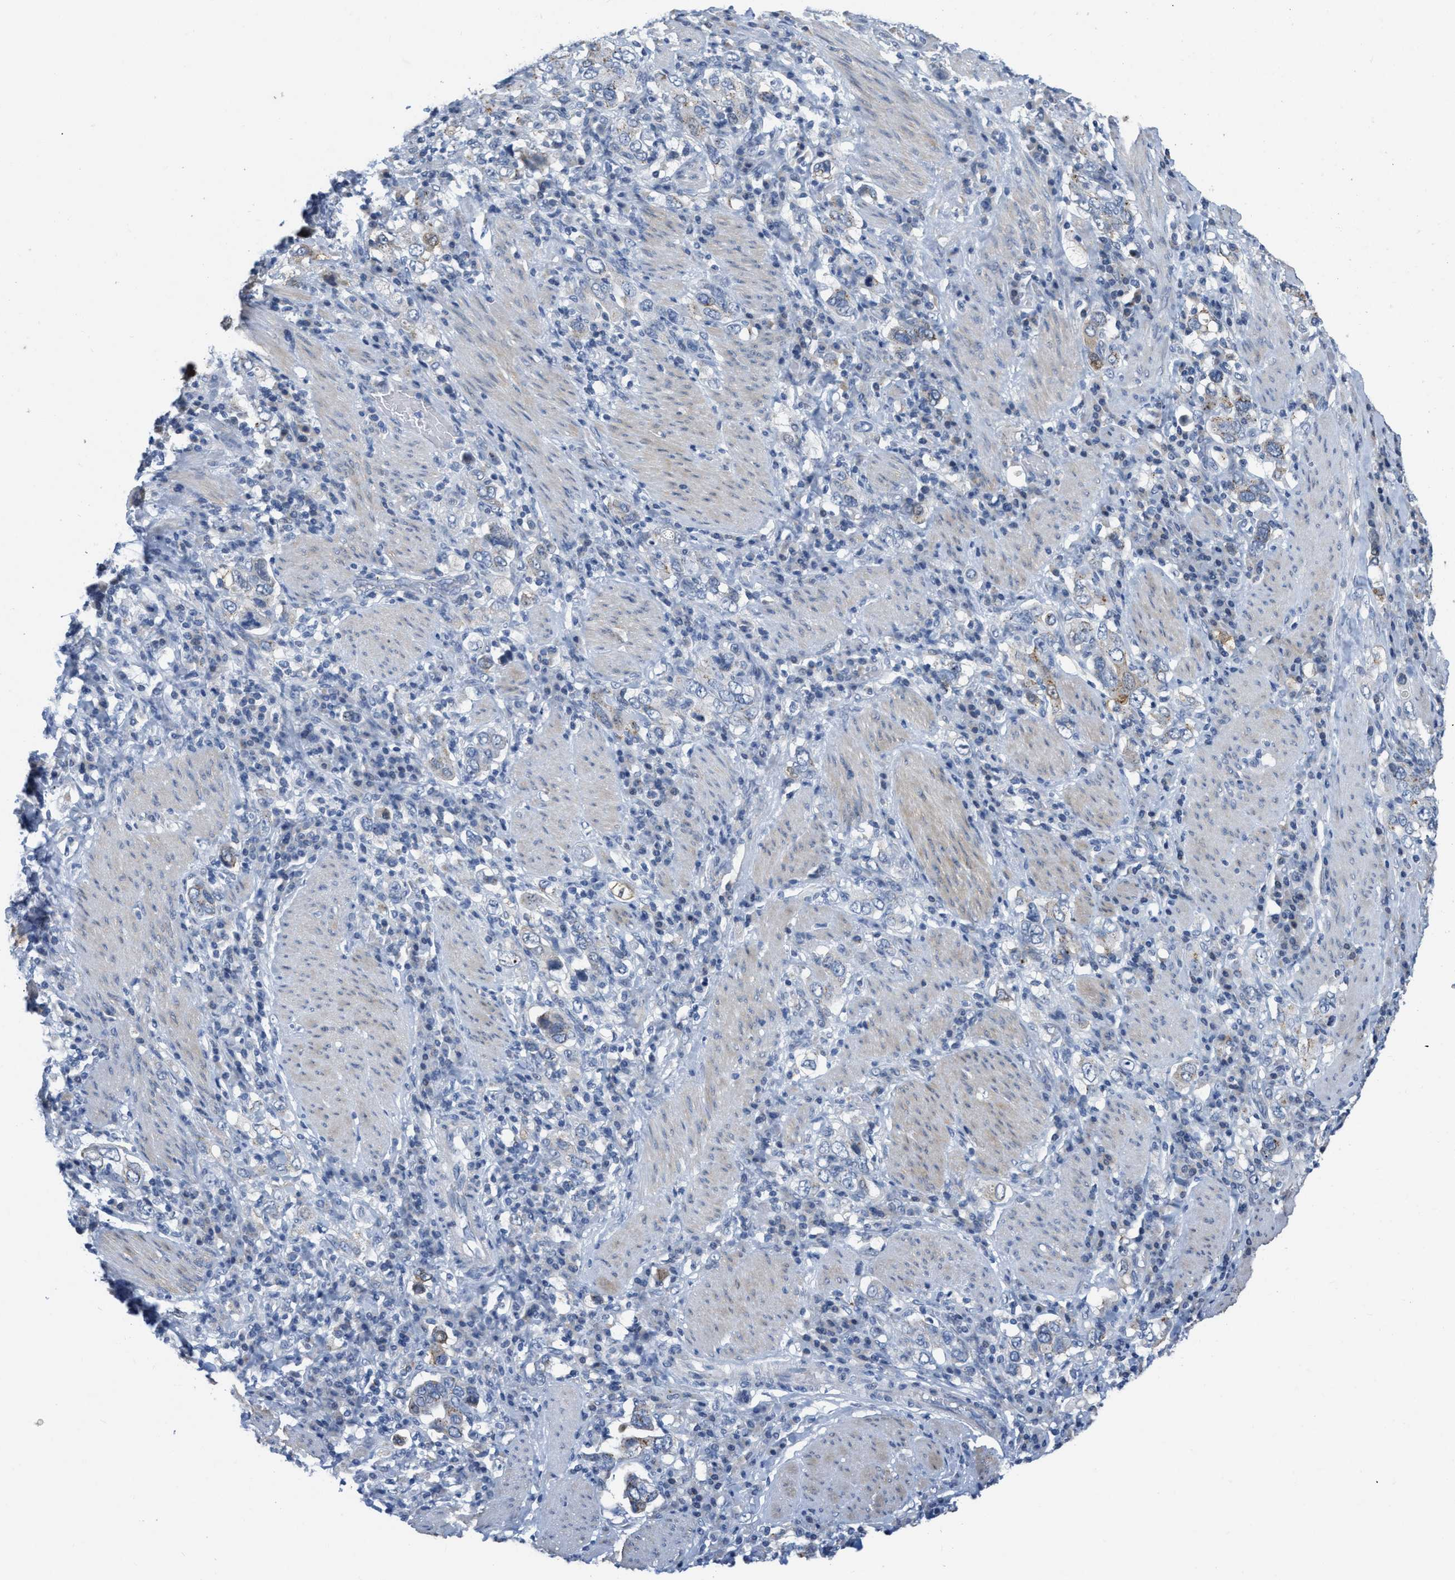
{"staining": {"intensity": "weak", "quantity": "<25%", "location": "cytoplasmic/membranous"}, "tissue": "stomach cancer", "cell_type": "Tumor cells", "image_type": "cancer", "snomed": [{"axis": "morphology", "description": "Adenocarcinoma, NOS"}, {"axis": "topography", "description": "Stomach, upper"}], "caption": "Micrograph shows no significant protein expression in tumor cells of stomach cancer. The staining was performed using DAB to visualize the protein expression in brown, while the nuclei were stained in blue with hematoxylin (Magnification: 20x).", "gene": "CRYM", "patient": {"sex": "male", "age": 62}}